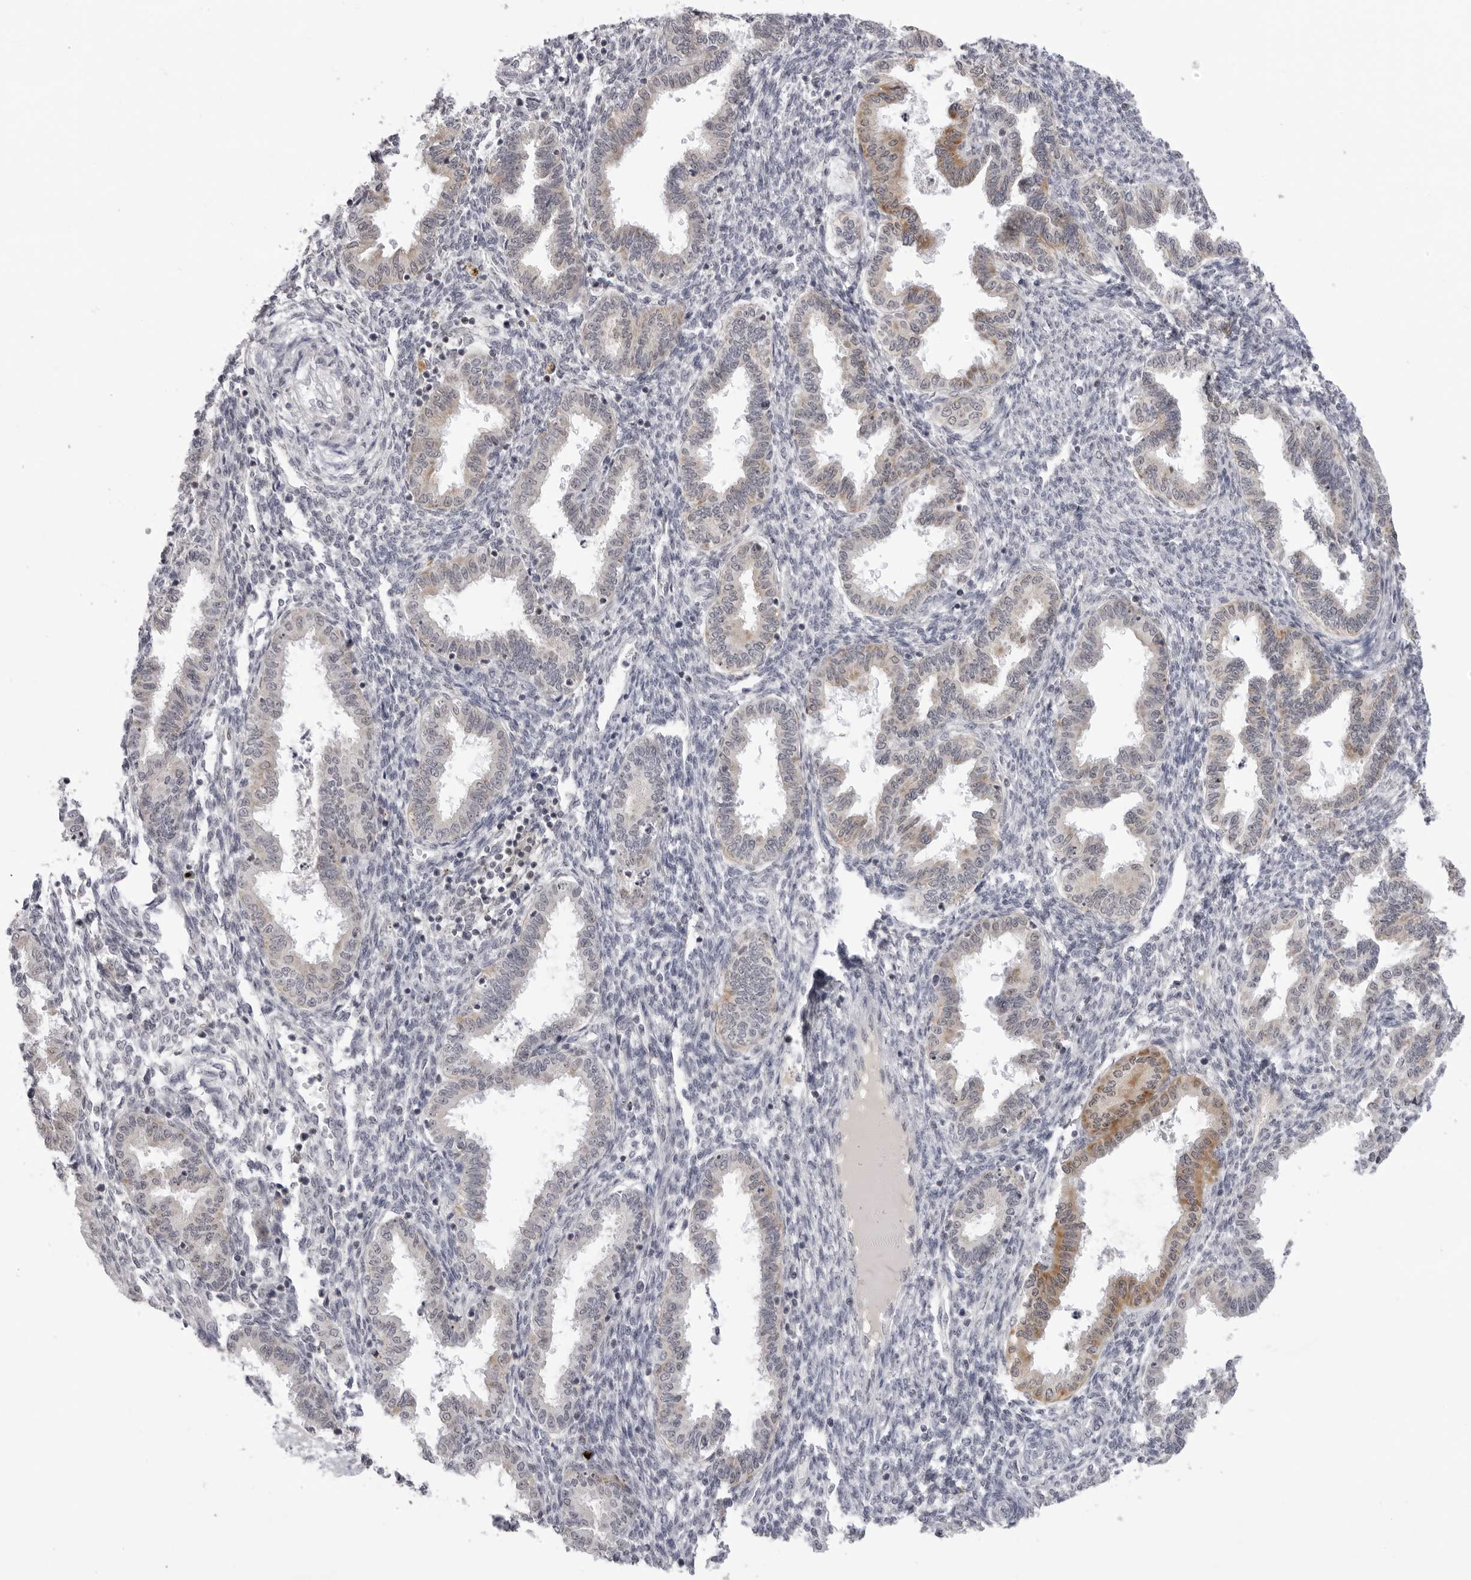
{"staining": {"intensity": "negative", "quantity": "none", "location": "none"}, "tissue": "endometrium", "cell_type": "Cells in endometrial stroma", "image_type": "normal", "snomed": [{"axis": "morphology", "description": "Normal tissue, NOS"}, {"axis": "topography", "description": "Endometrium"}], "caption": "A histopathology image of endometrium stained for a protein exhibits no brown staining in cells in endometrial stroma. Nuclei are stained in blue.", "gene": "ACP6", "patient": {"sex": "female", "age": 33}}